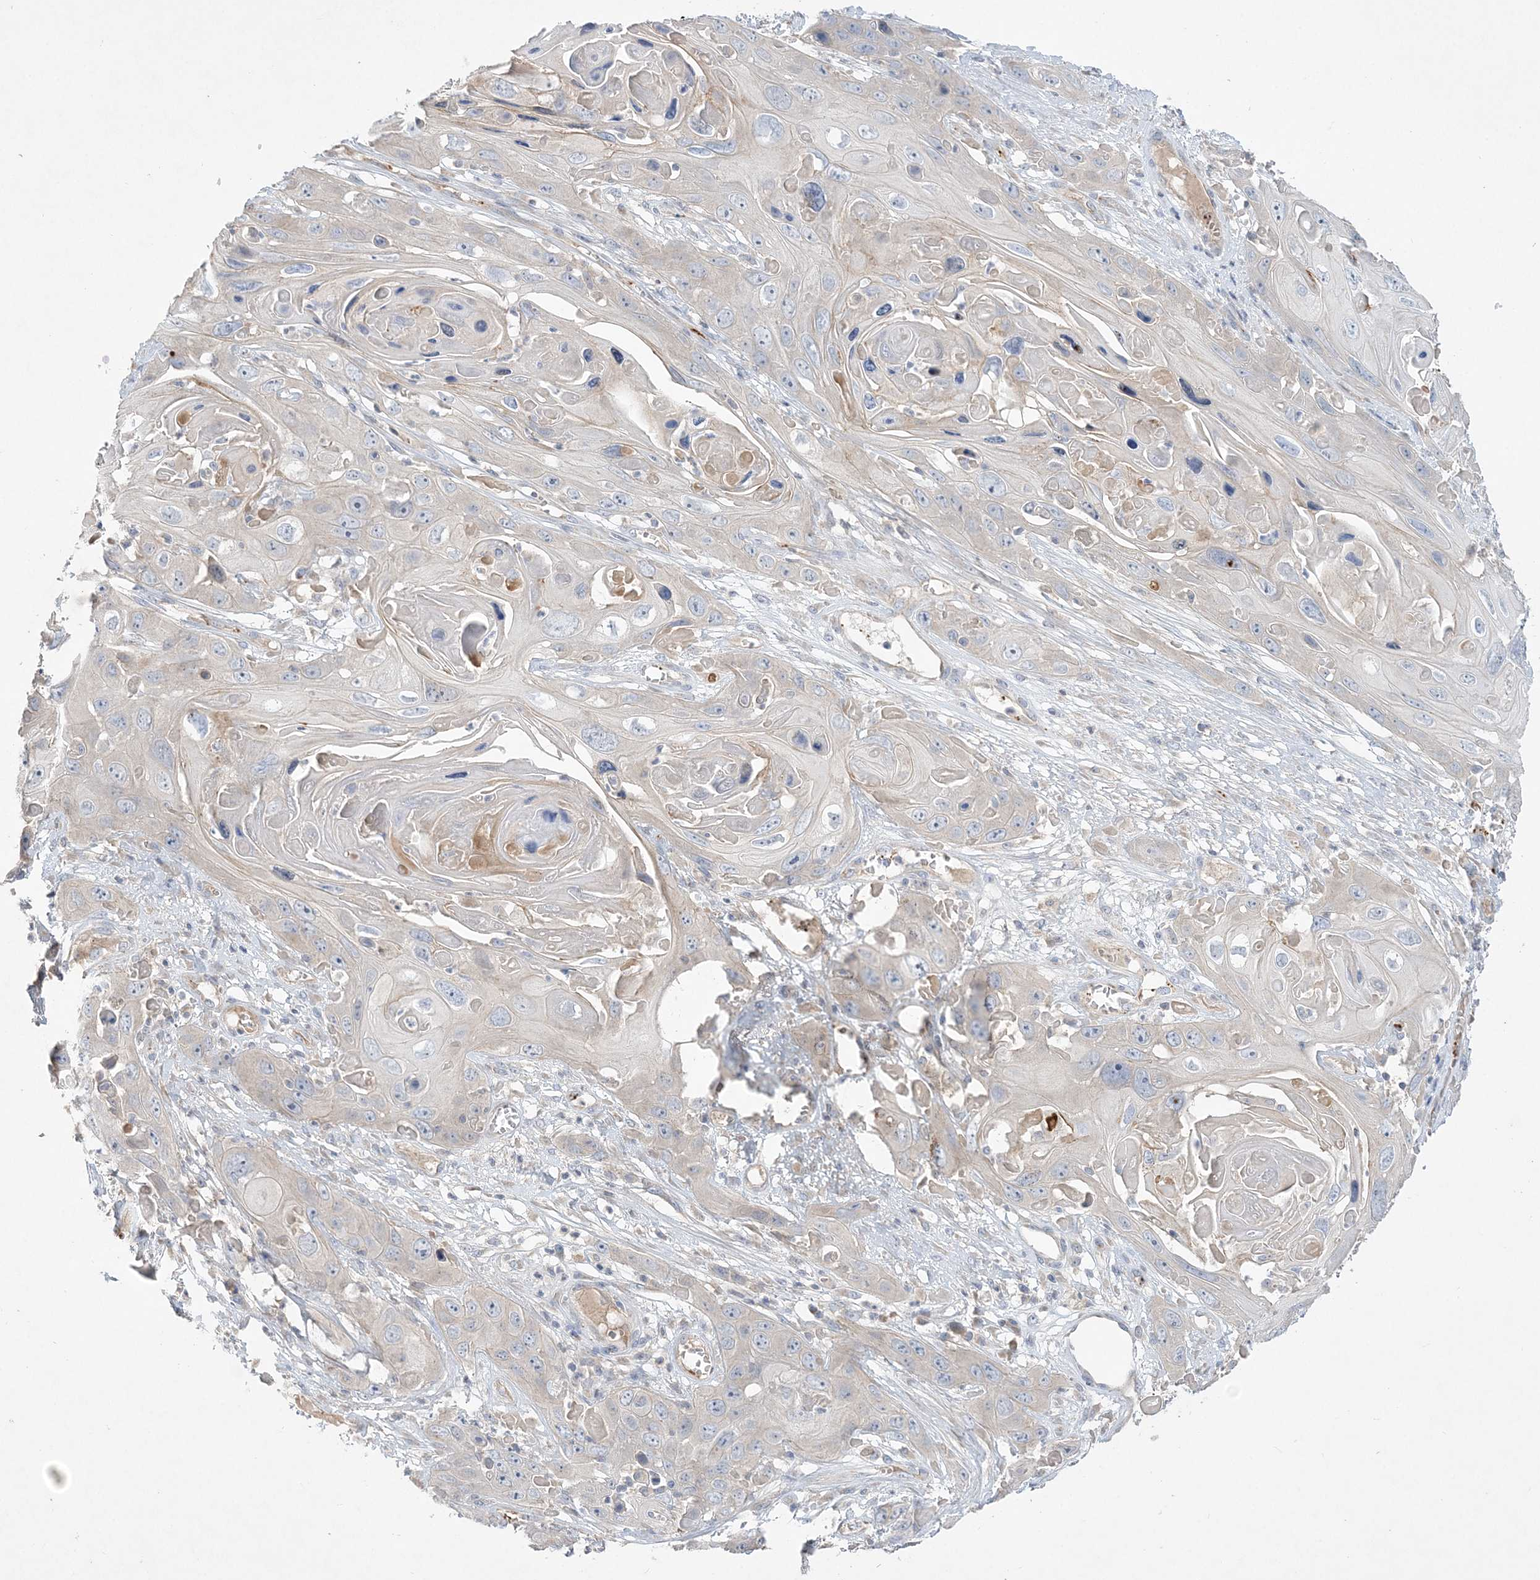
{"staining": {"intensity": "negative", "quantity": "none", "location": "none"}, "tissue": "skin cancer", "cell_type": "Tumor cells", "image_type": "cancer", "snomed": [{"axis": "morphology", "description": "Squamous cell carcinoma, NOS"}, {"axis": "topography", "description": "Skin"}], "caption": "IHC image of neoplastic tissue: human skin cancer stained with DAB (3,3'-diaminobenzidine) reveals no significant protein expression in tumor cells.", "gene": "ADCK2", "patient": {"sex": "male", "age": 55}}